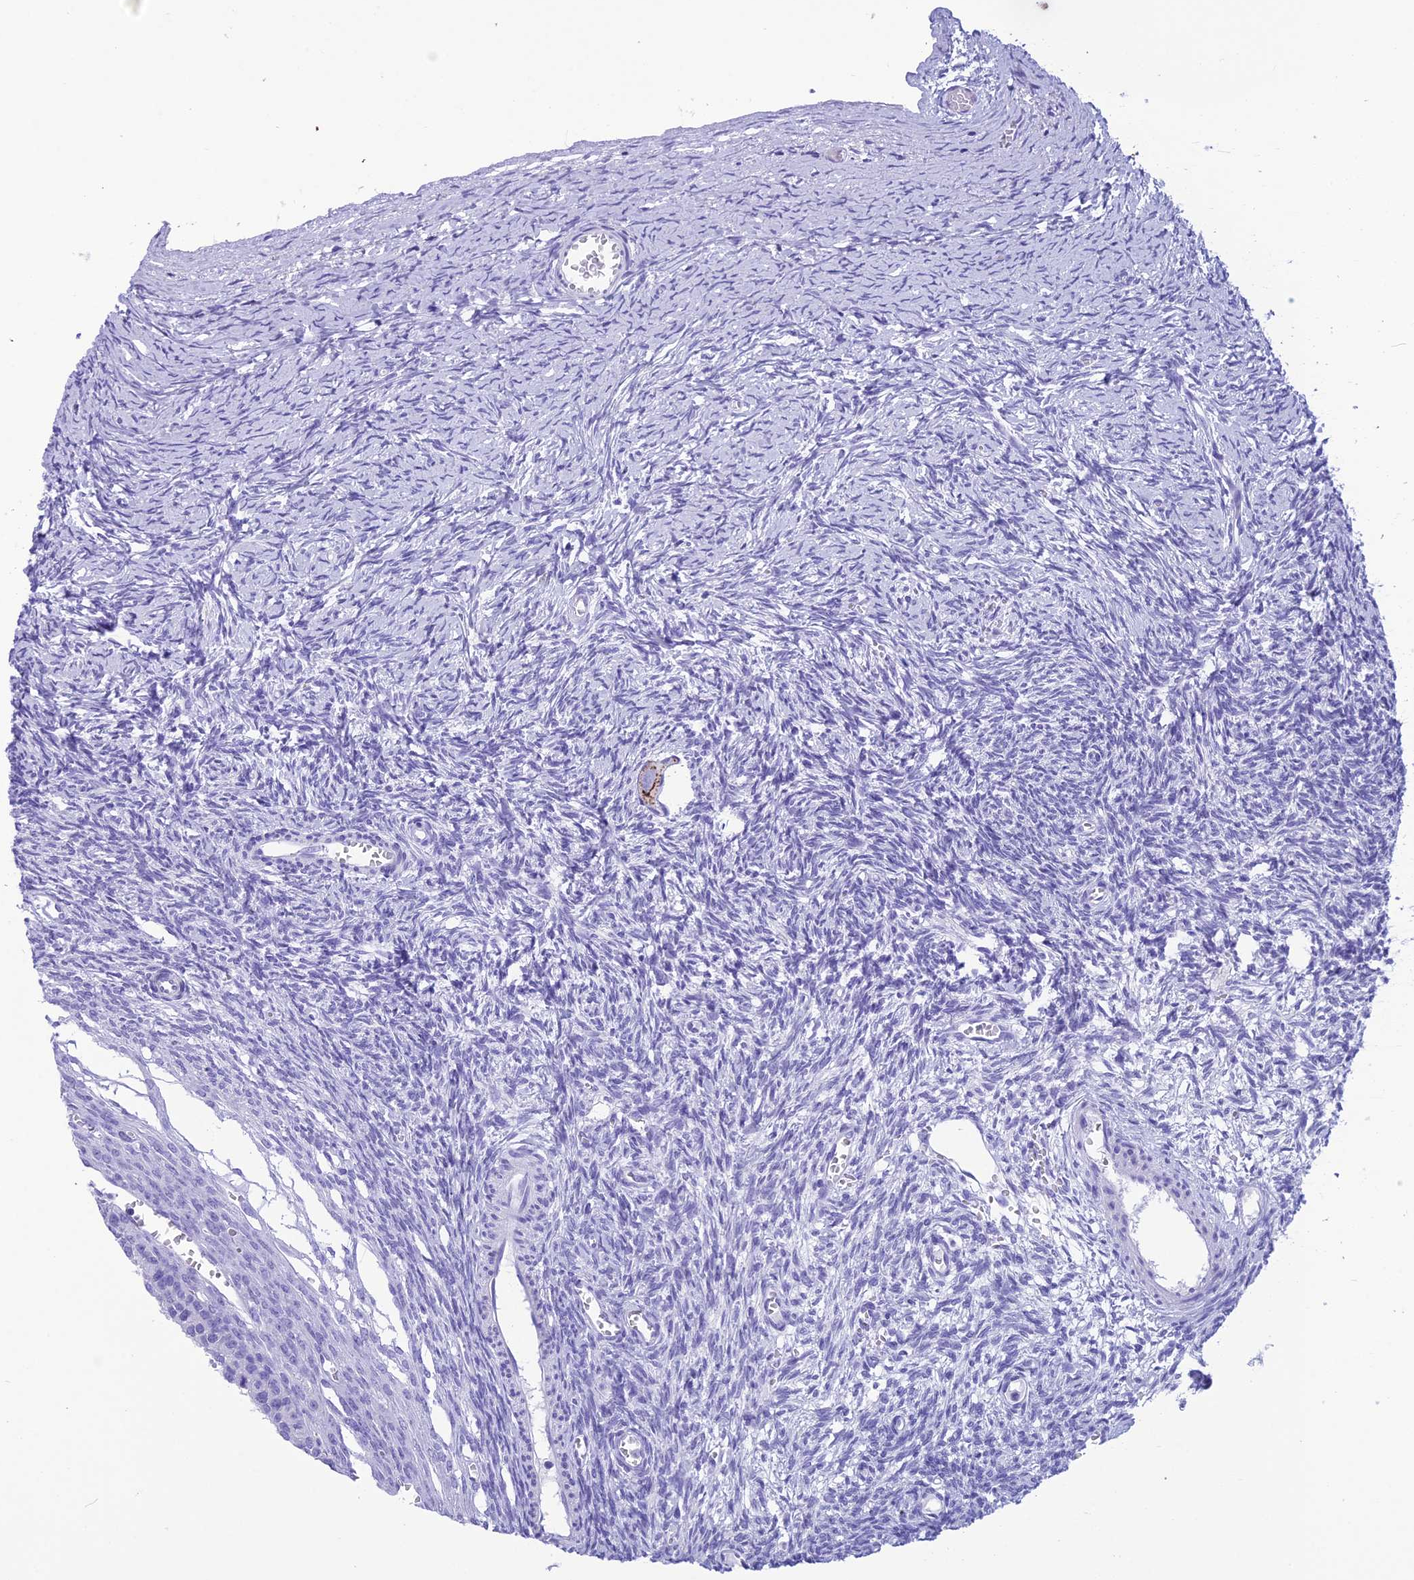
{"staining": {"intensity": "moderate", "quantity": ">75%", "location": "cytoplasmic/membranous"}, "tissue": "ovary", "cell_type": "Follicle cells", "image_type": "normal", "snomed": [{"axis": "morphology", "description": "Normal tissue, NOS"}, {"axis": "topography", "description": "Ovary"}], "caption": "This is a micrograph of immunohistochemistry (IHC) staining of benign ovary, which shows moderate staining in the cytoplasmic/membranous of follicle cells.", "gene": "TRAM1L1", "patient": {"sex": "female", "age": 39}}